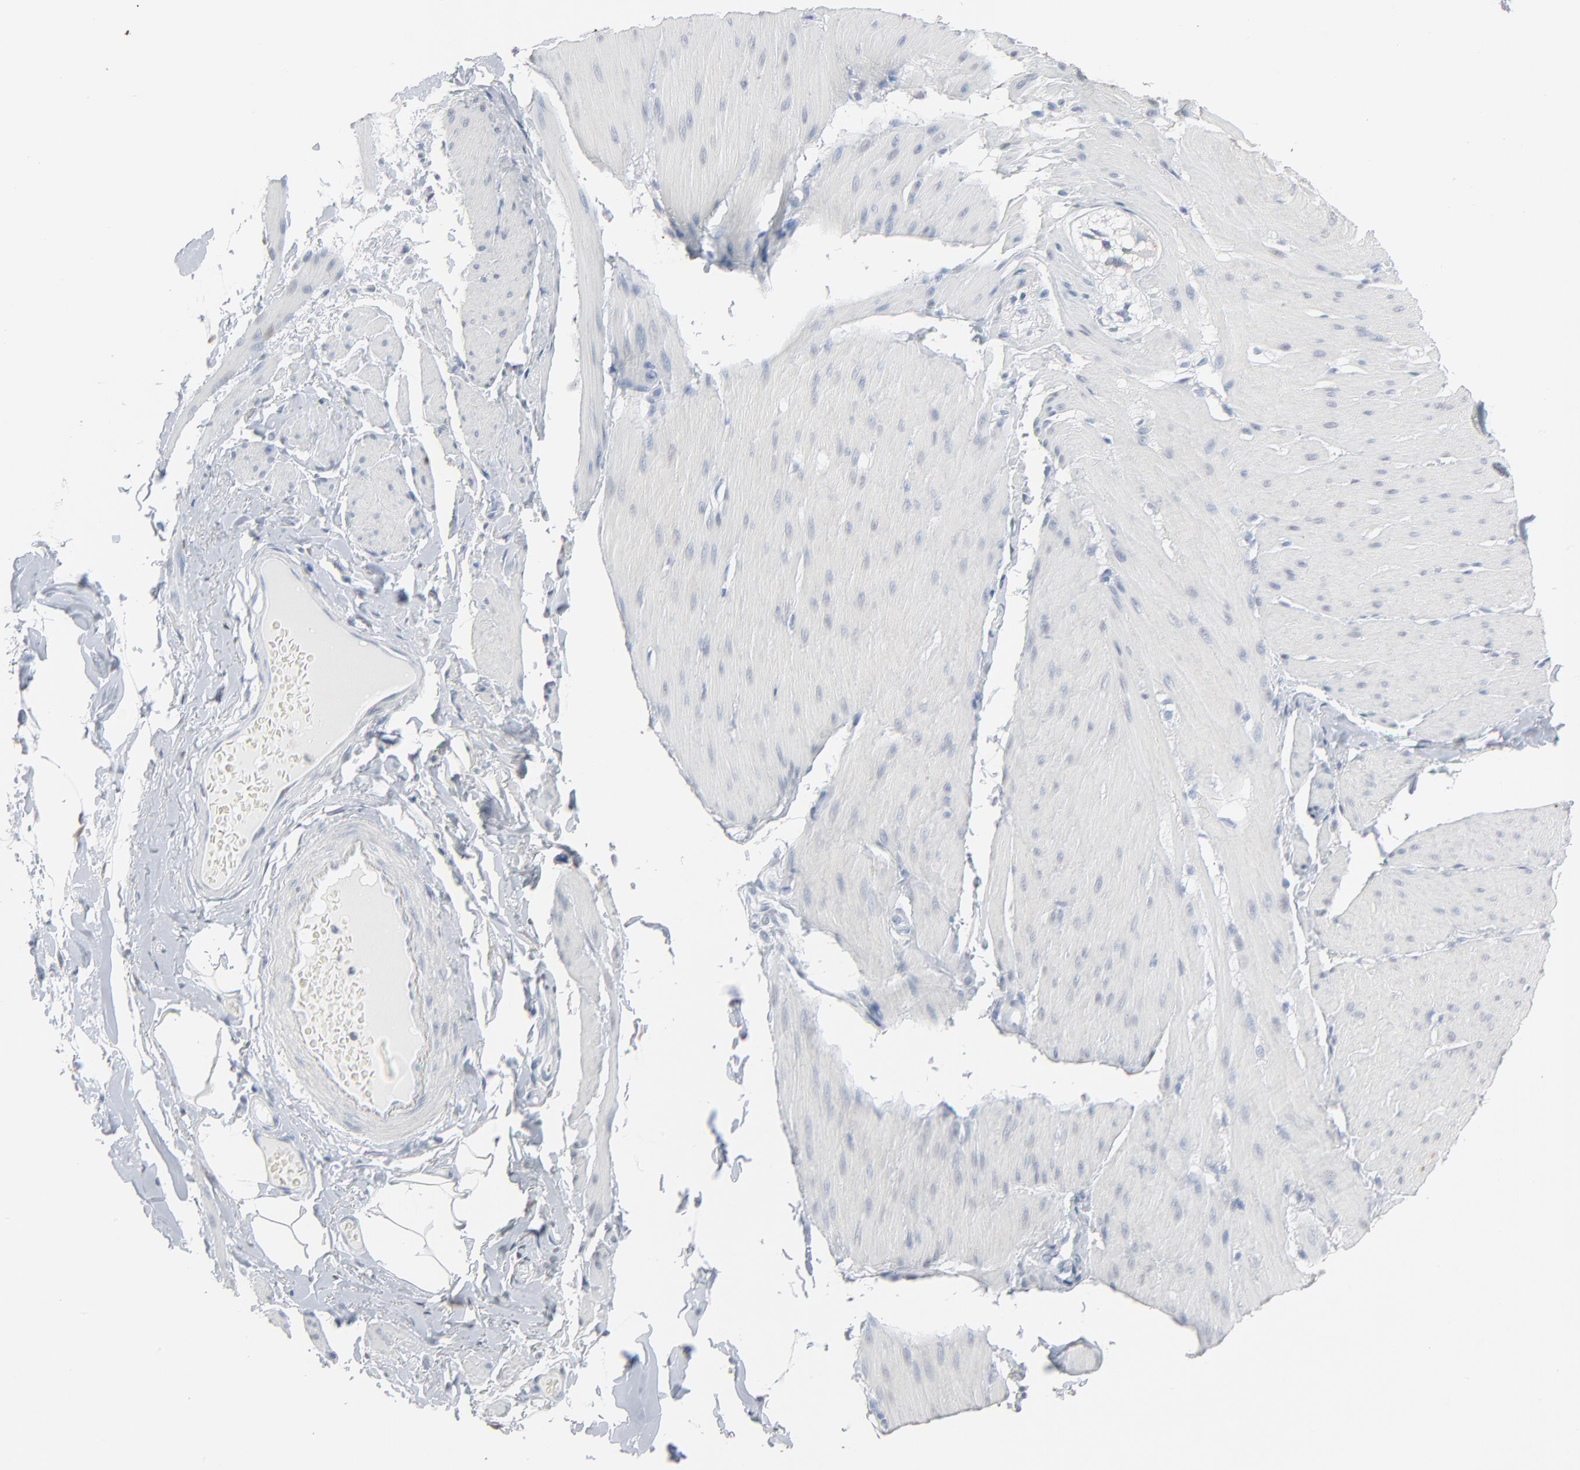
{"staining": {"intensity": "weak", "quantity": "<25%", "location": "nuclear"}, "tissue": "smooth muscle", "cell_type": "Smooth muscle cells", "image_type": "normal", "snomed": [{"axis": "morphology", "description": "Normal tissue, NOS"}, {"axis": "topography", "description": "Smooth muscle"}, {"axis": "topography", "description": "Colon"}], "caption": "High power microscopy photomicrograph of an IHC histopathology image of normal smooth muscle, revealing no significant positivity in smooth muscle cells. (IHC, brightfield microscopy, high magnification).", "gene": "PHGDH", "patient": {"sex": "male", "age": 67}}